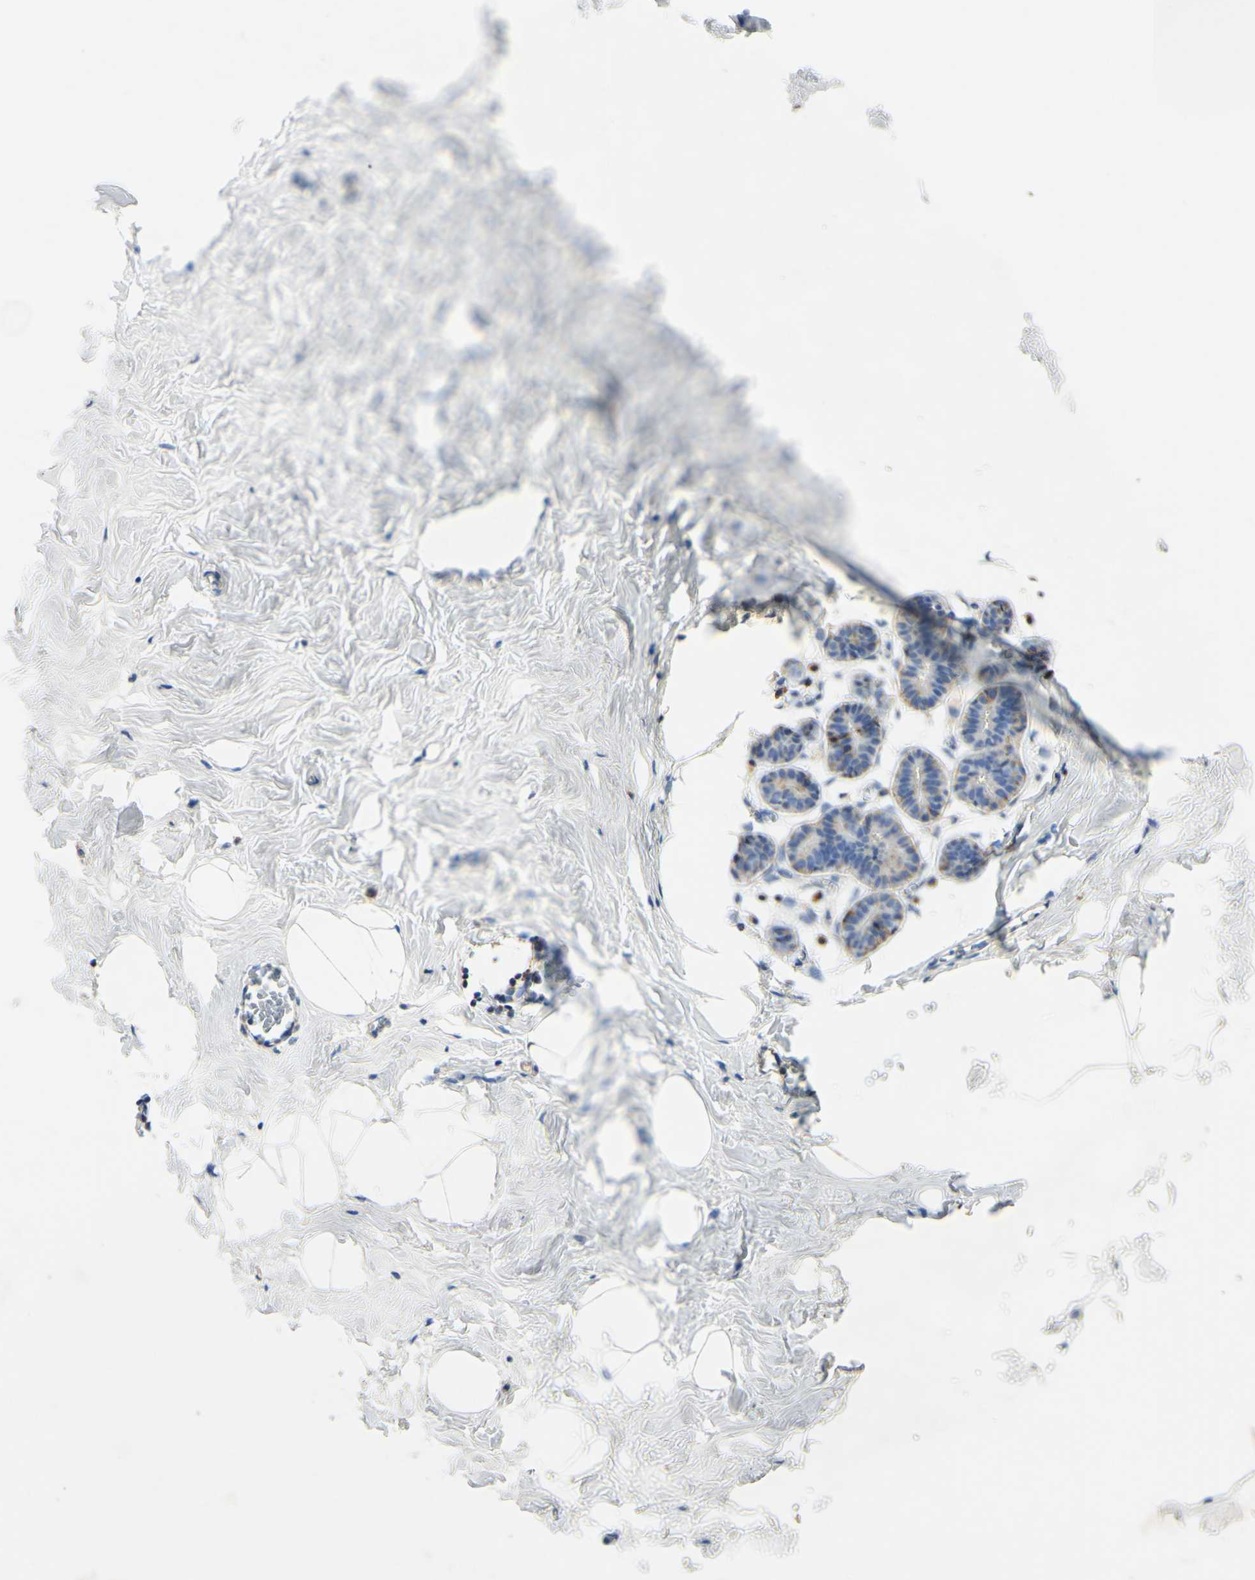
{"staining": {"intensity": "negative", "quantity": "none", "location": "none"}, "tissue": "breast", "cell_type": "Adipocytes", "image_type": "normal", "snomed": [{"axis": "morphology", "description": "Normal tissue, NOS"}, {"axis": "topography", "description": "Breast"}], "caption": "Immunohistochemical staining of normal human breast exhibits no significant expression in adipocytes.", "gene": "OXCT1", "patient": {"sex": "female", "age": 27}}